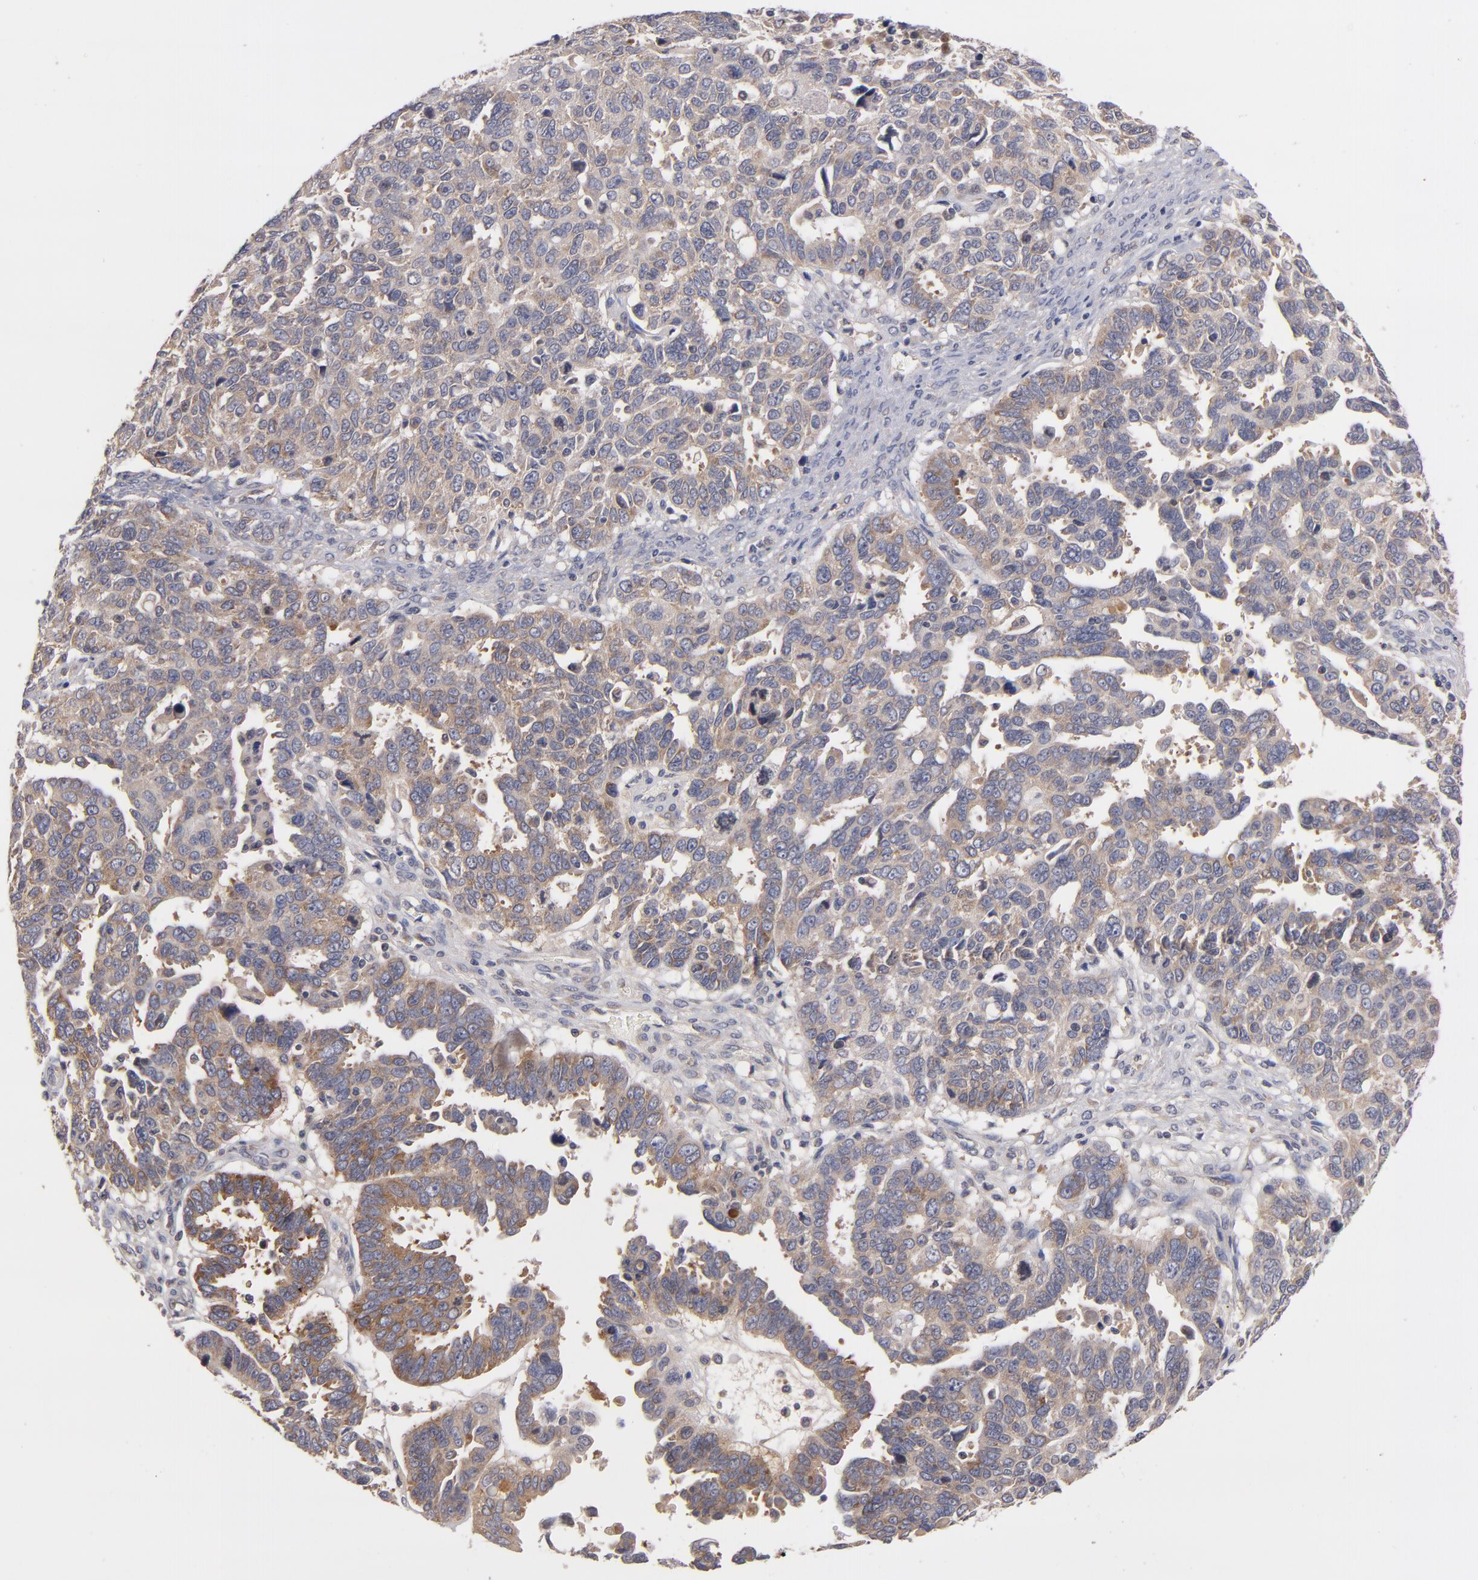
{"staining": {"intensity": "moderate", "quantity": "25%-75%", "location": "cytoplasmic/membranous"}, "tissue": "ovarian cancer", "cell_type": "Tumor cells", "image_type": "cancer", "snomed": [{"axis": "morphology", "description": "Carcinoma, endometroid"}, {"axis": "morphology", "description": "Cystadenocarcinoma, serous, NOS"}, {"axis": "topography", "description": "Ovary"}], "caption": "Immunohistochemical staining of endometroid carcinoma (ovarian) exhibits medium levels of moderate cytoplasmic/membranous positivity in about 25%-75% of tumor cells.", "gene": "UPF3B", "patient": {"sex": "female", "age": 45}}